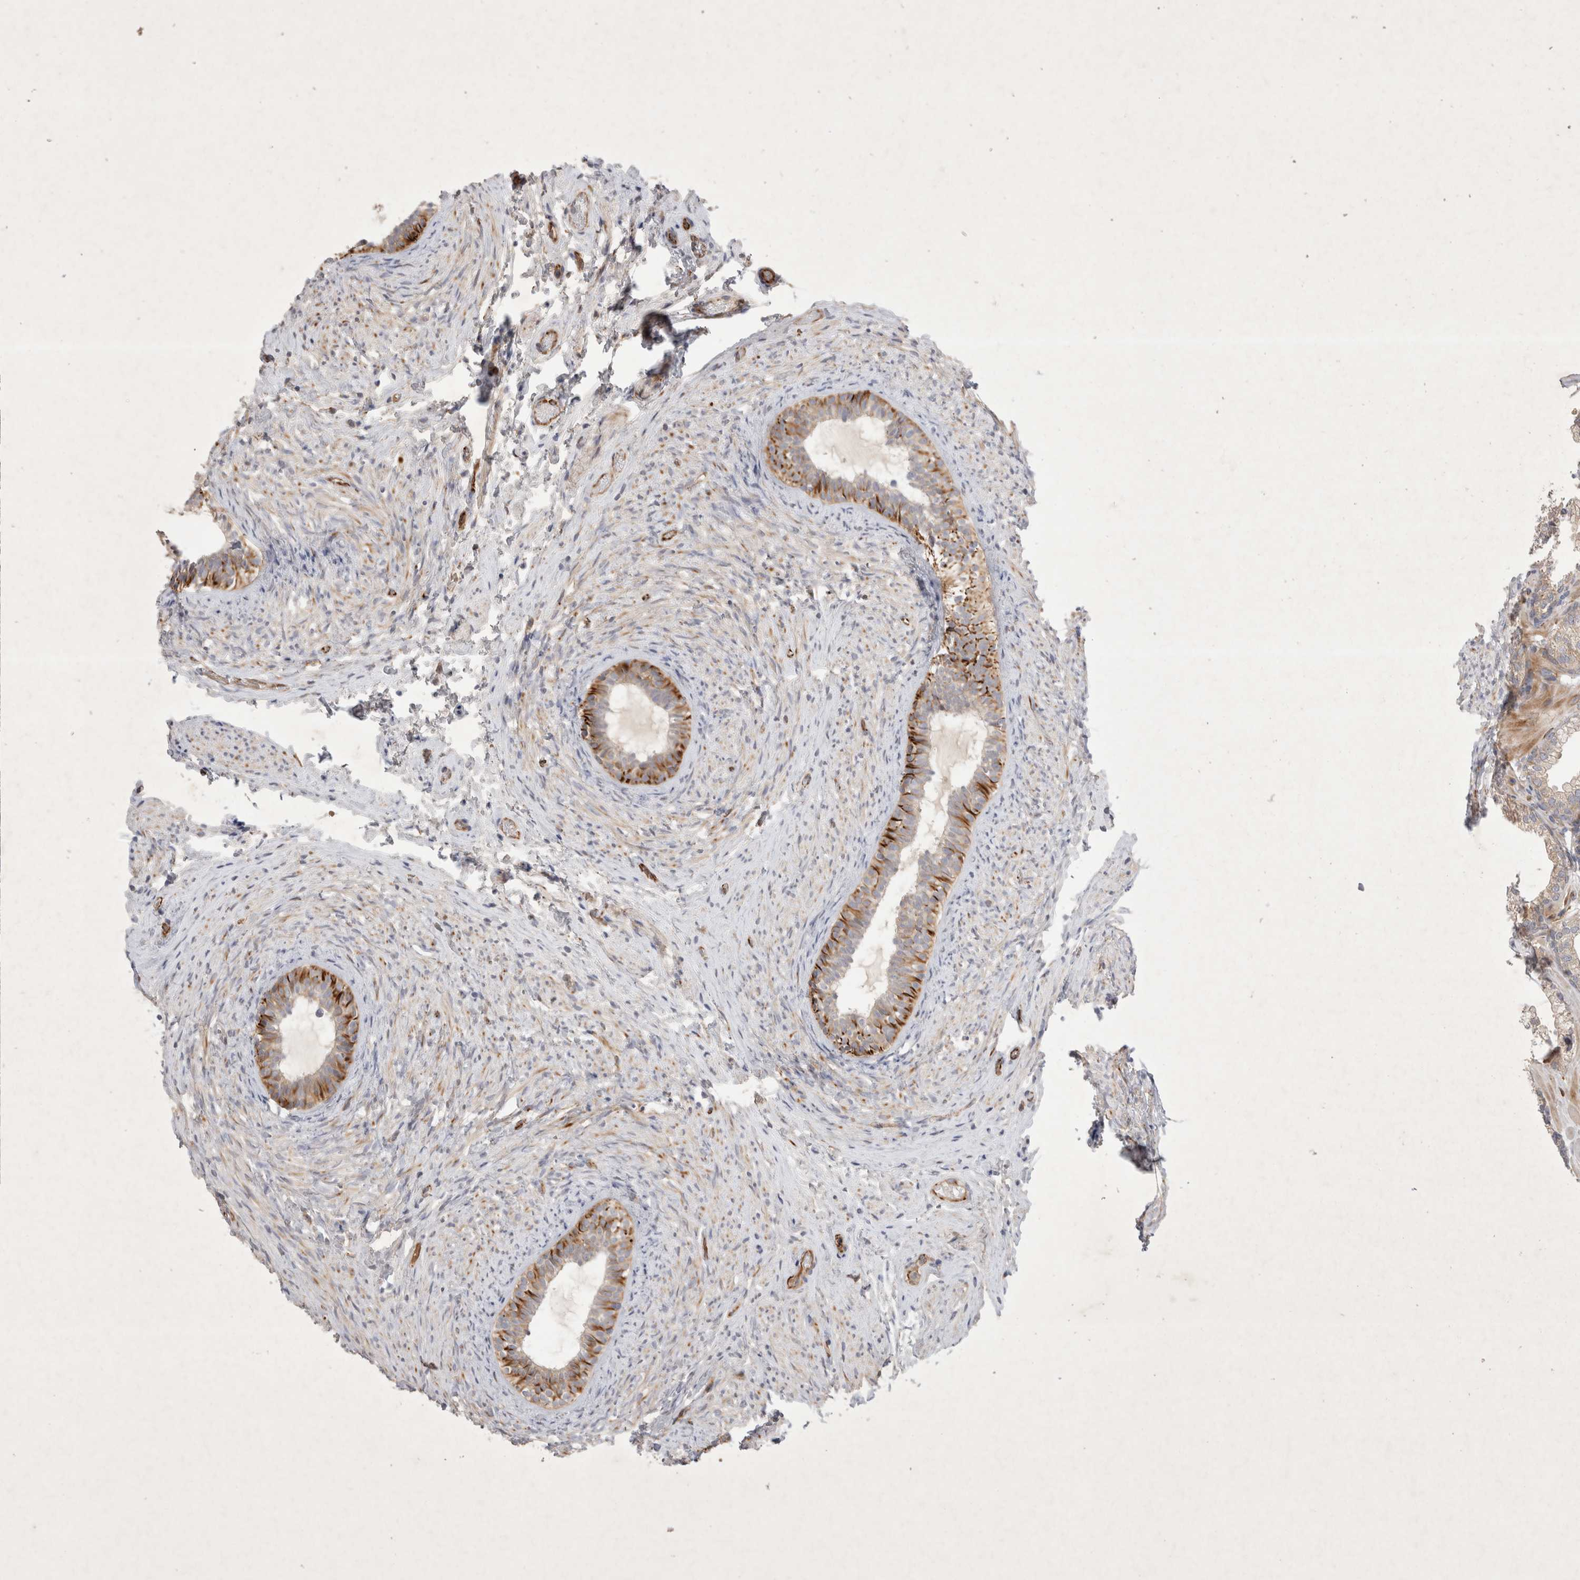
{"staining": {"intensity": "moderate", "quantity": ">75%", "location": "cytoplasmic/membranous"}, "tissue": "epididymis", "cell_type": "Glandular cells", "image_type": "normal", "snomed": [{"axis": "morphology", "description": "Normal tissue, NOS"}, {"axis": "topography", "description": "Epididymis"}], "caption": "Immunohistochemistry (IHC) histopathology image of normal epididymis: human epididymis stained using IHC shows medium levels of moderate protein expression localized specifically in the cytoplasmic/membranous of glandular cells, appearing as a cytoplasmic/membranous brown color.", "gene": "NMU", "patient": {"sex": "male", "age": 5}}